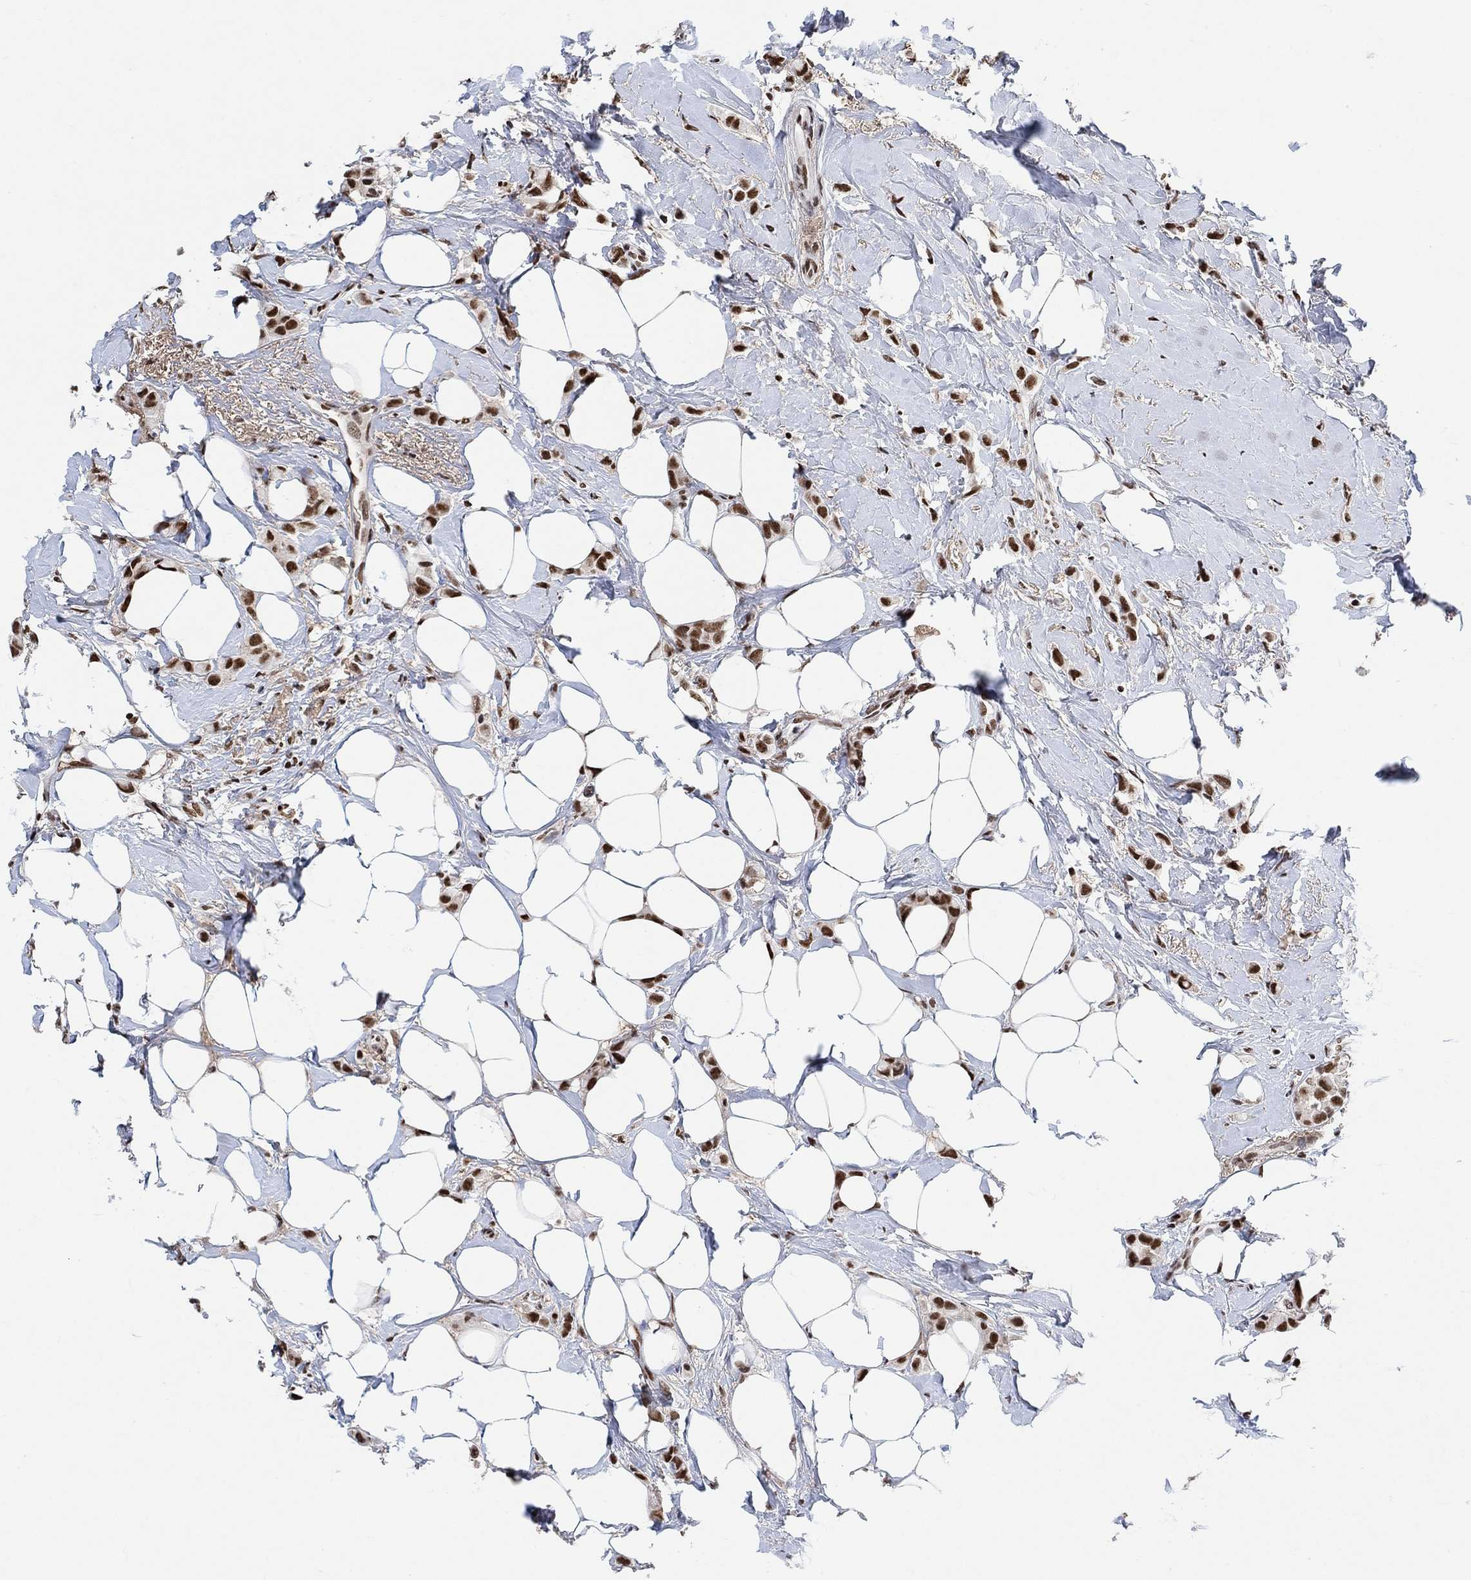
{"staining": {"intensity": "strong", "quantity": "25%-75%", "location": "nuclear"}, "tissue": "breast cancer", "cell_type": "Tumor cells", "image_type": "cancer", "snomed": [{"axis": "morphology", "description": "Lobular carcinoma"}, {"axis": "topography", "description": "Breast"}], "caption": "The photomicrograph displays immunohistochemical staining of breast cancer. There is strong nuclear expression is appreciated in about 25%-75% of tumor cells. (IHC, brightfield microscopy, high magnification).", "gene": "USP39", "patient": {"sex": "female", "age": 66}}